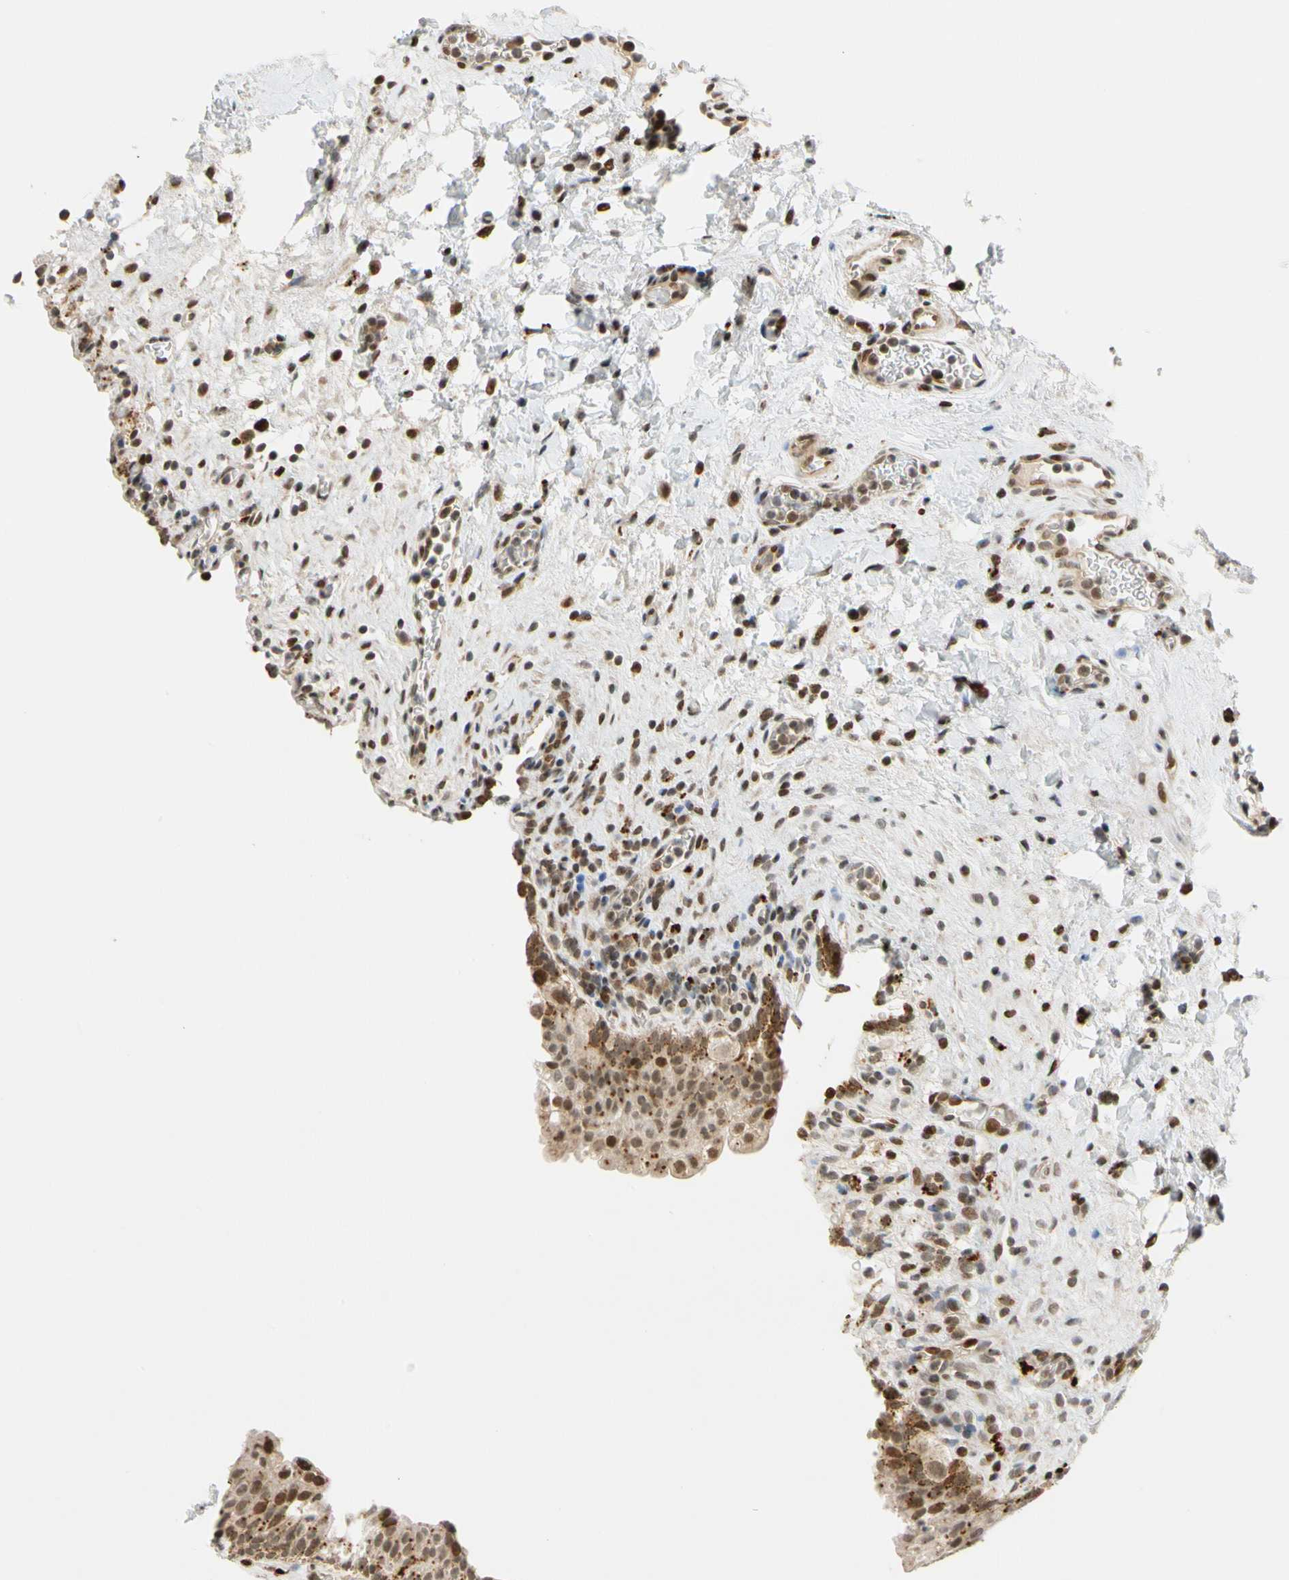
{"staining": {"intensity": "moderate", "quantity": ">75%", "location": "cytoplasmic/membranous,nuclear"}, "tissue": "urinary bladder", "cell_type": "Urothelial cells", "image_type": "normal", "snomed": [{"axis": "morphology", "description": "Normal tissue, NOS"}, {"axis": "topography", "description": "Urinary bladder"}], "caption": "Immunohistochemical staining of normal human urinary bladder demonstrates medium levels of moderate cytoplasmic/membranous,nuclear staining in approximately >75% of urothelial cells.", "gene": "CDK7", "patient": {"sex": "female", "age": 64}}